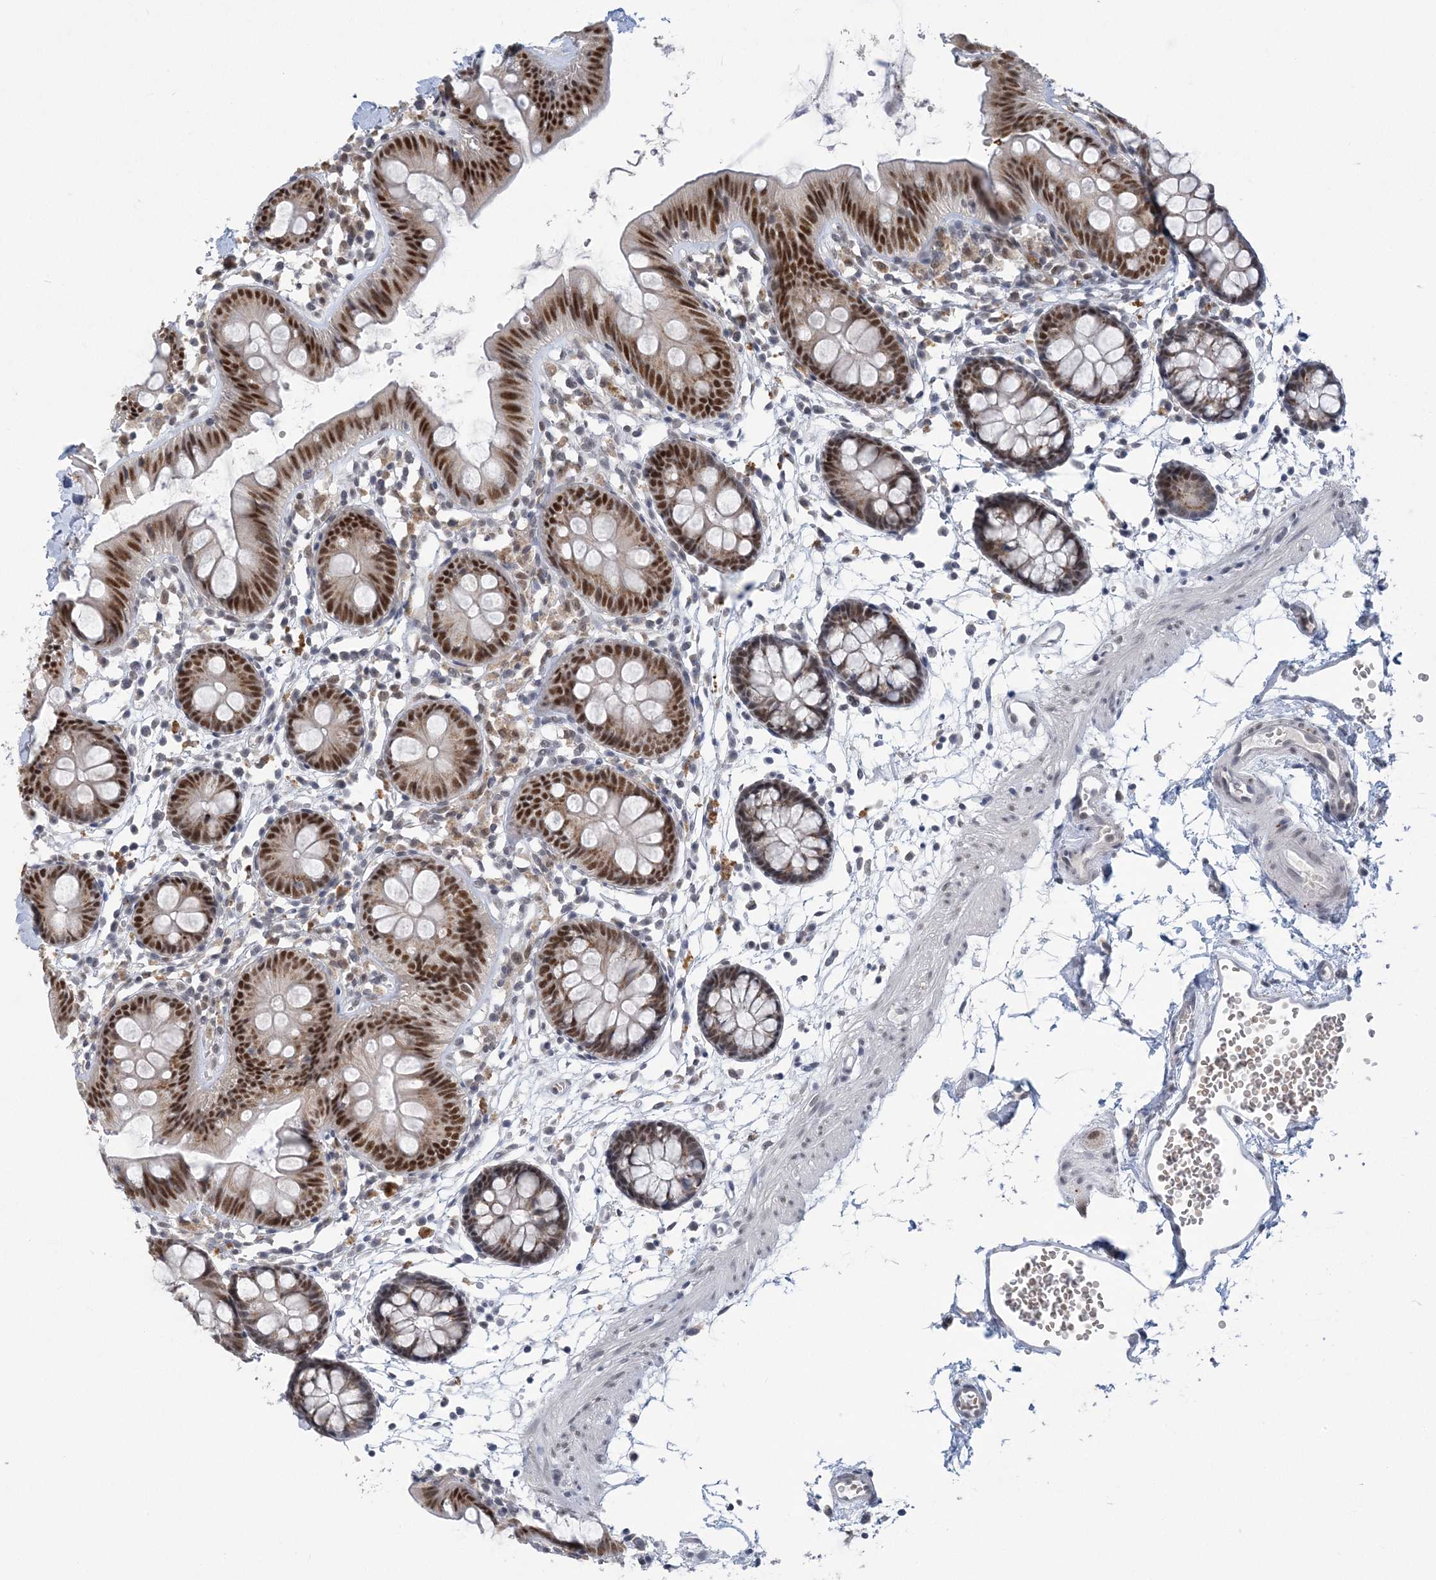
{"staining": {"intensity": "negative", "quantity": "none", "location": "none"}, "tissue": "colon", "cell_type": "Endothelial cells", "image_type": "normal", "snomed": [{"axis": "morphology", "description": "Normal tissue, NOS"}, {"axis": "topography", "description": "Colon"}], "caption": "IHC of benign colon demonstrates no staining in endothelial cells. (DAB (3,3'-diaminobenzidine) immunohistochemistry, high magnification).", "gene": "ZBTB7A", "patient": {"sex": "male", "age": 56}}